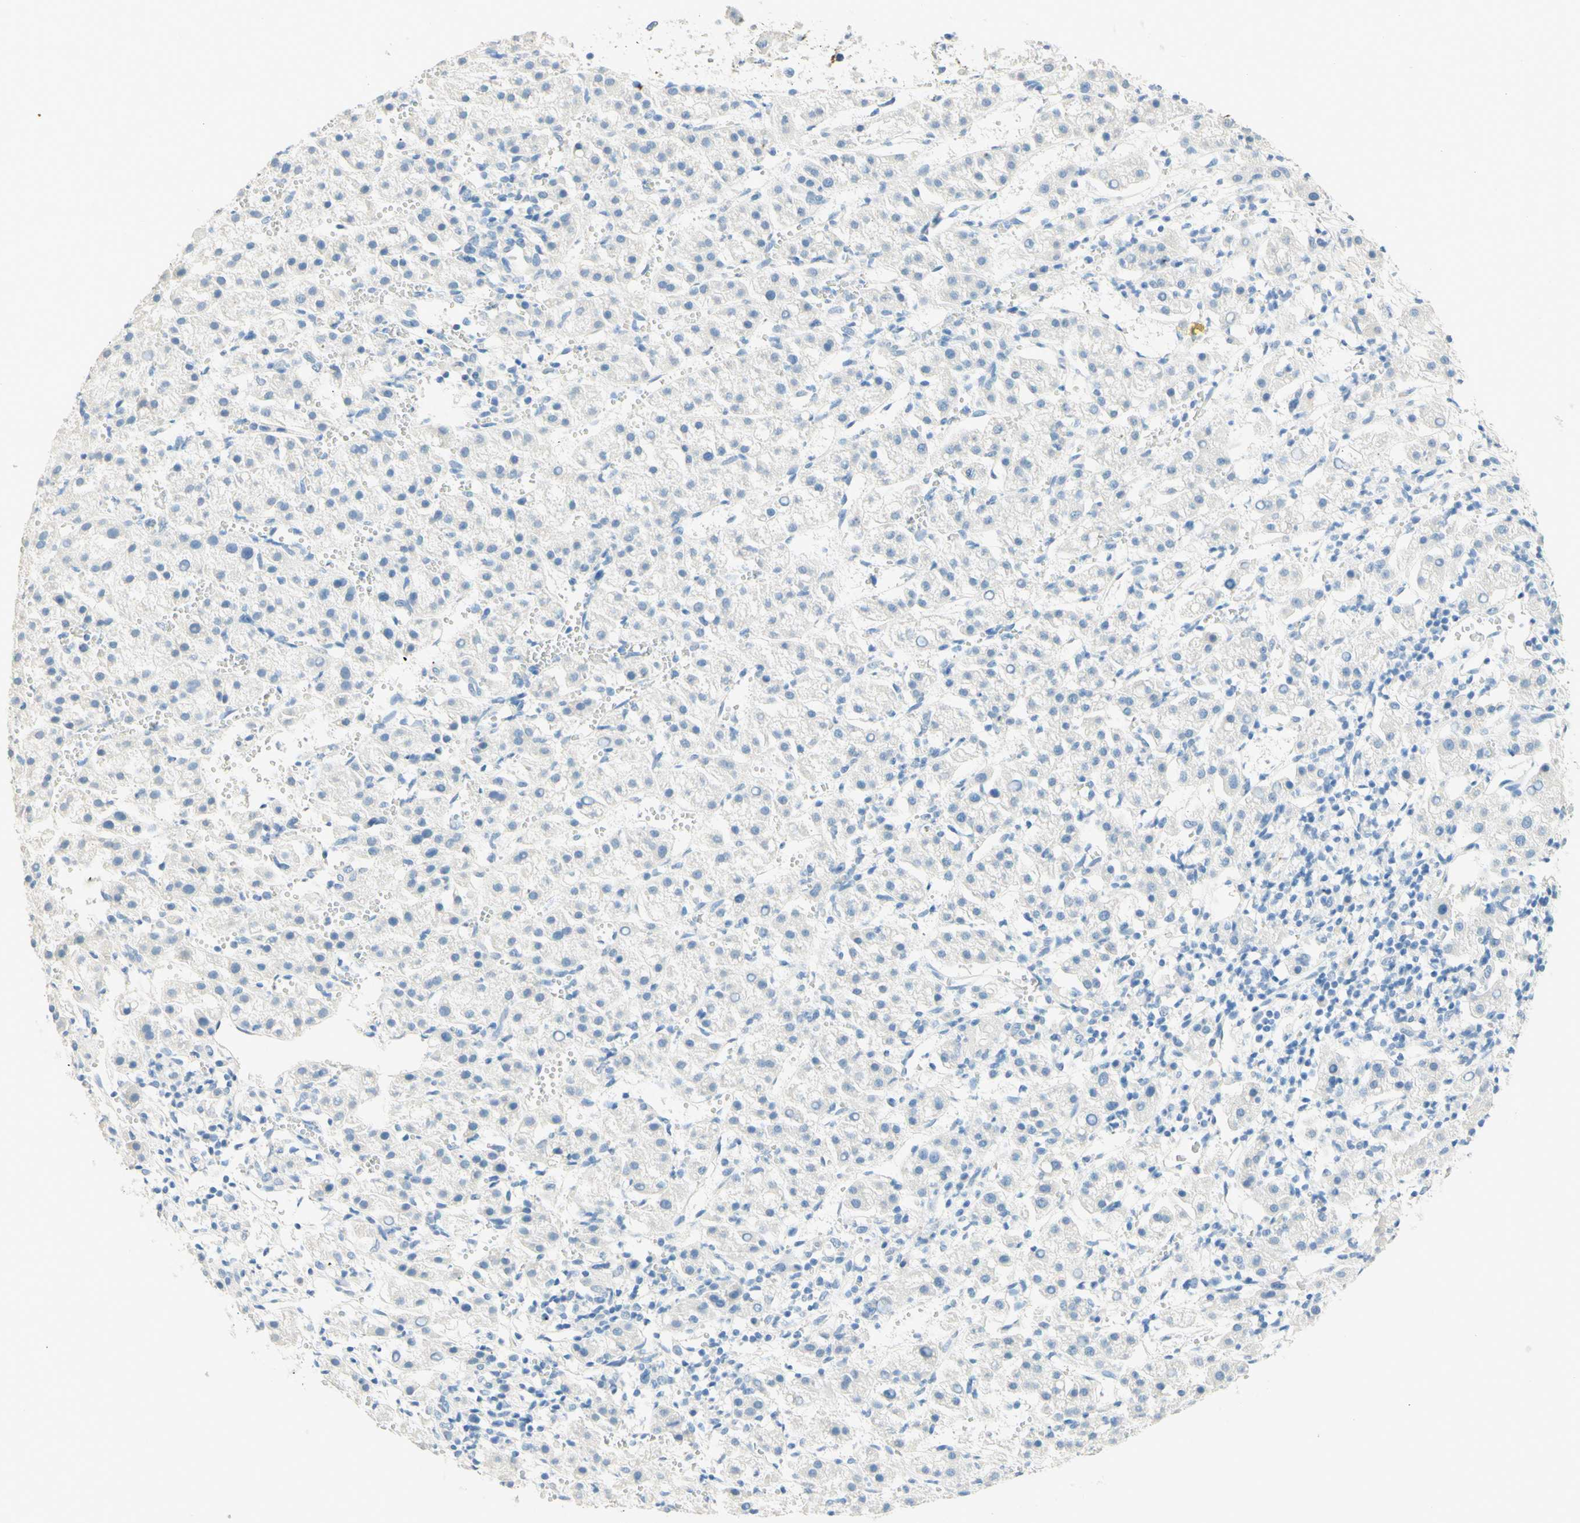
{"staining": {"intensity": "negative", "quantity": "none", "location": "none"}, "tissue": "liver cancer", "cell_type": "Tumor cells", "image_type": "cancer", "snomed": [{"axis": "morphology", "description": "Carcinoma, Hepatocellular, NOS"}, {"axis": "topography", "description": "Liver"}], "caption": "Immunohistochemical staining of human hepatocellular carcinoma (liver) reveals no significant positivity in tumor cells.", "gene": "TMEM132D", "patient": {"sex": "female", "age": 58}}